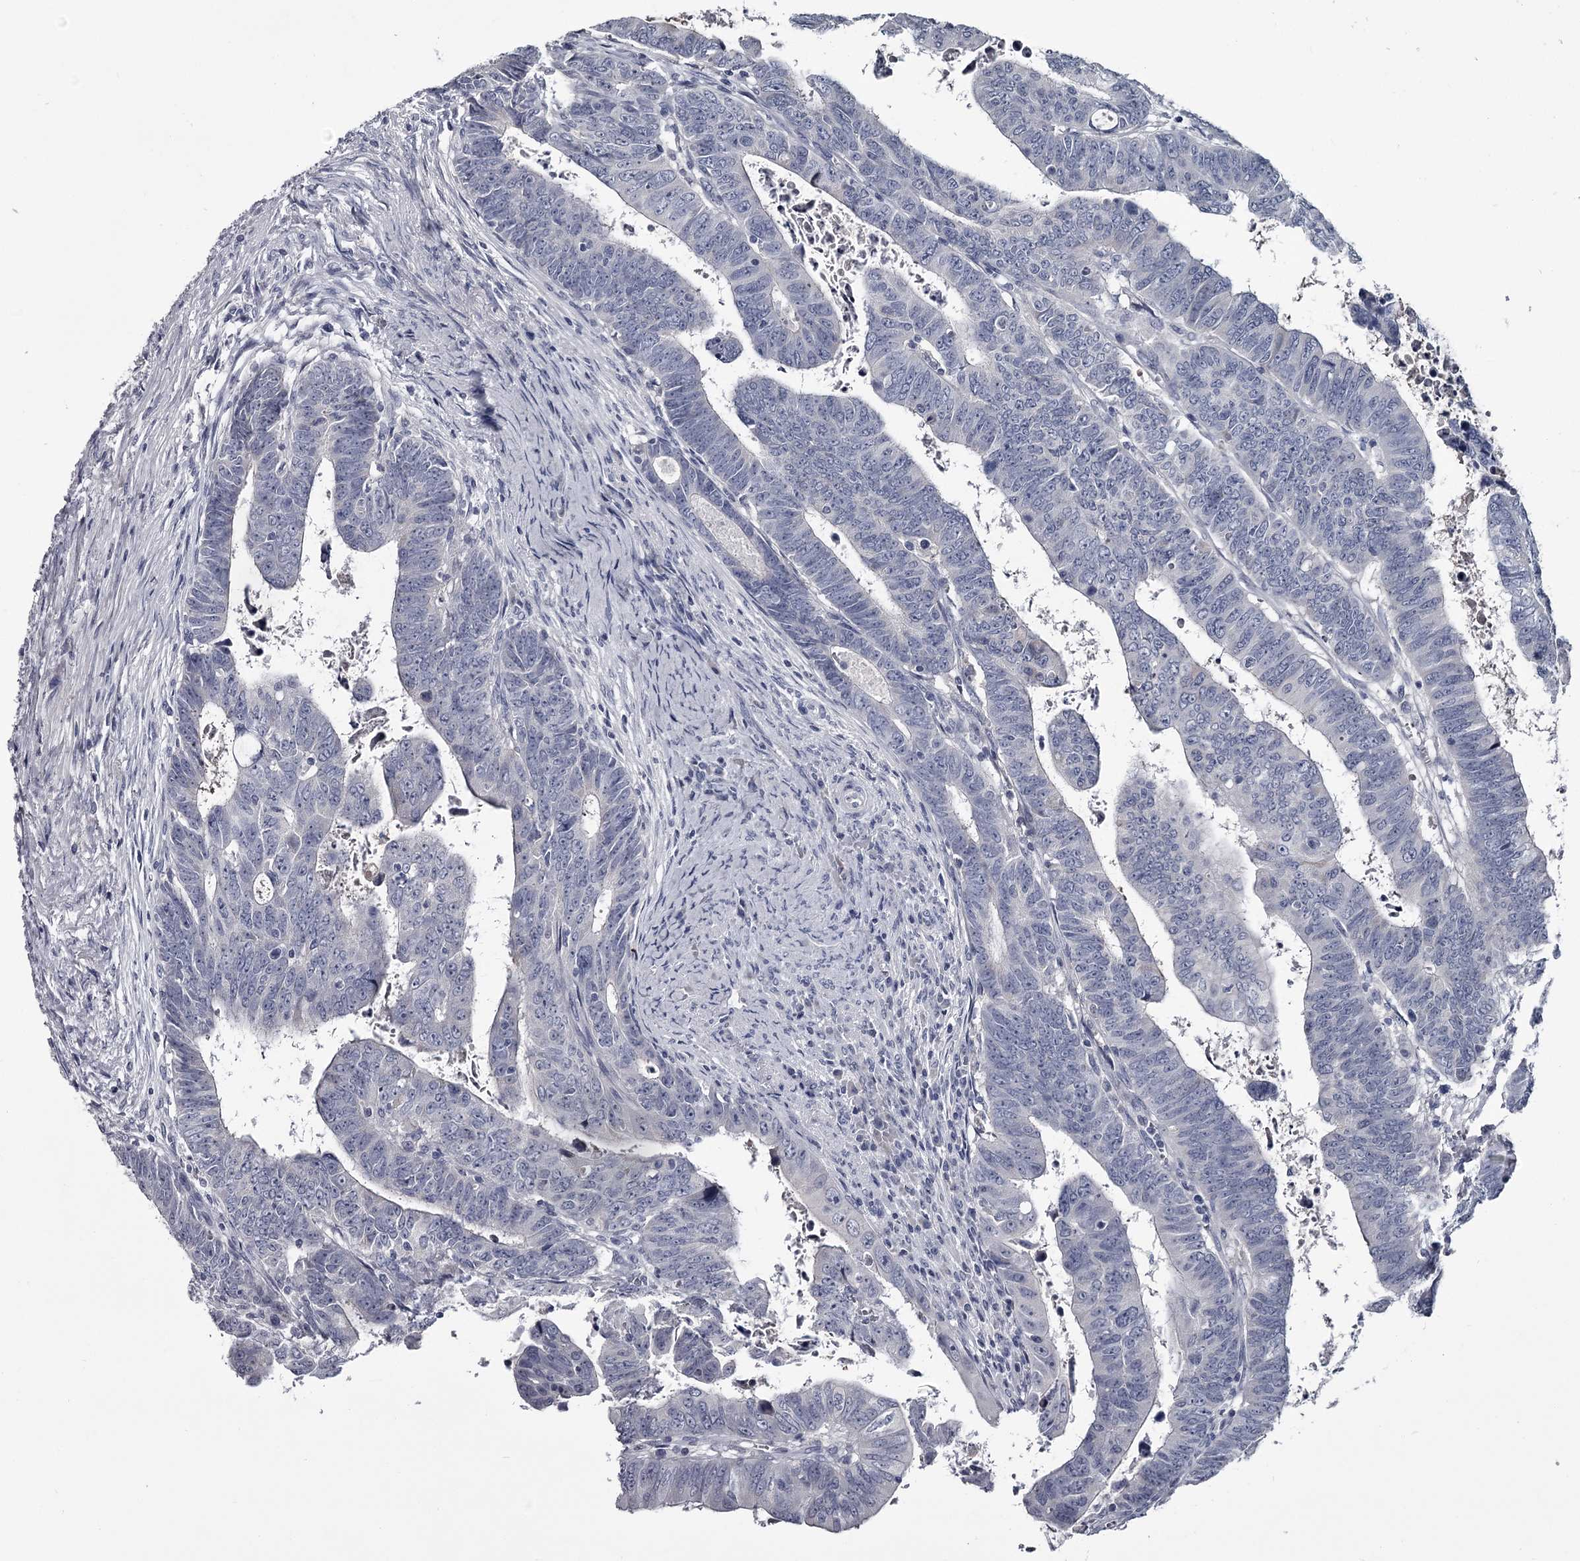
{"staining": {"intensity": "negative", "quantity": "none", "location": "none"}, "tissue": "colorectal cancer", "cell_type": "Tumor cells", "image_type": "cancer", "snomed": [{"axis": "morphology", "description": "Normal tissue, NOS"}, {"axis": "morphology", "description": "Adenocarcinoma, NOS"}, {"axis": "topography", "description": "Rectum"}], "caption": "DAB immunohistochemical staining of human colorectal cancer (adenocarcinoma) exhibits no significant positivity in tumor cells.", "gene": "DAO", "patient": {"sex": "female", "age": 65}}